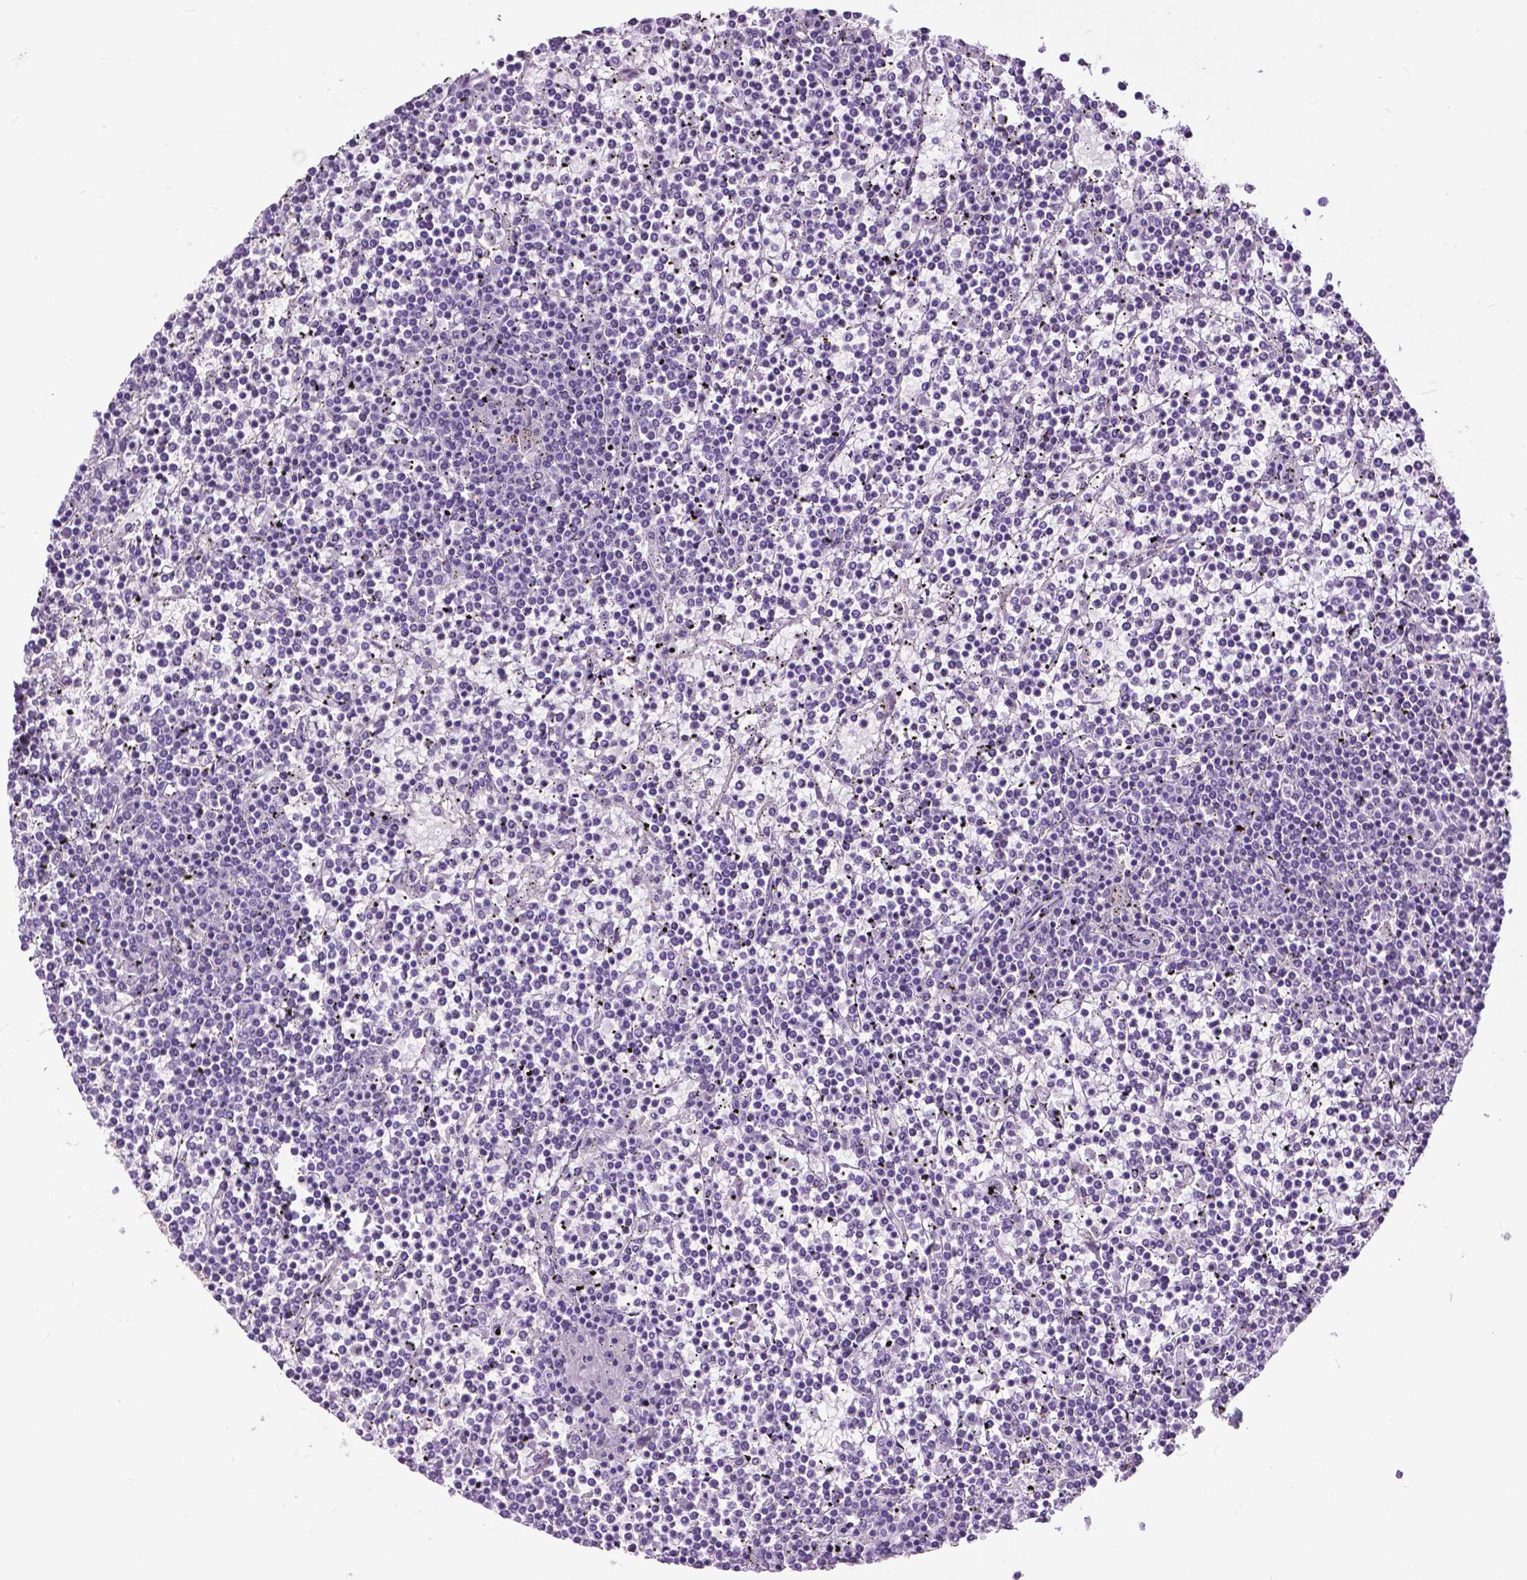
{"staining": {"intensity": "negative", "quantity": "none", "location": "none"}, "tissue": "lymphoma", "cell_type": "Tumor cells", "image_type": "cancer", "snomed": [{"axis": "morphology", "description": "Malignant lymphoma, non-Hodgkin's type, Low grade"}, {"axis": "topography", "description": "Spleen"}], "caption": "Micrograph shows no significant protein positivity in tumor cells of malignant lymphoma, non-Hodgkin's type (low-grade). (DAB (3,3'-diaminobenzidine) immunohistochemistry, high magnification).", "gene": "GPR37L1", "patient": {"sex": "female", "age": 19}}